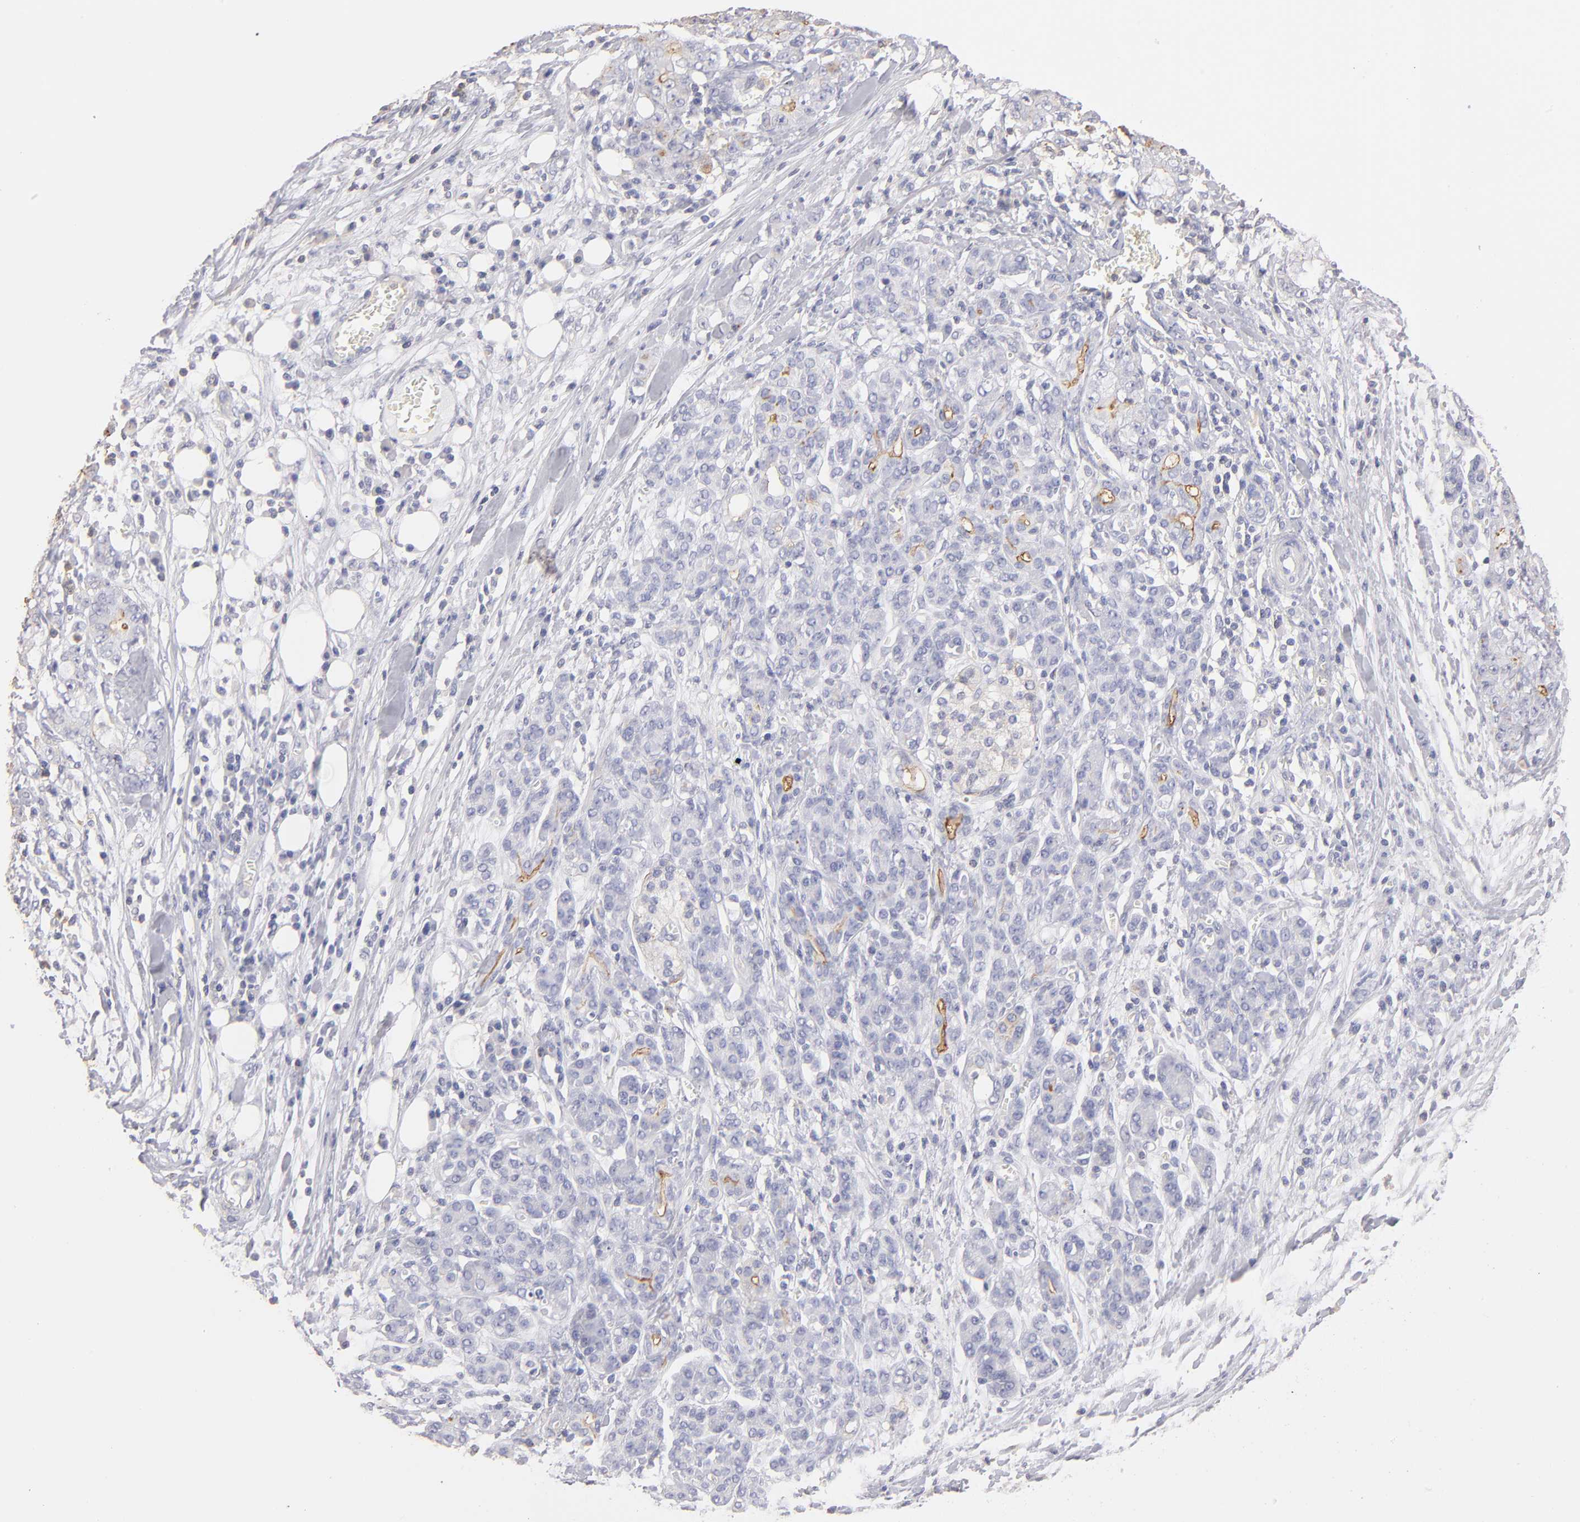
{"staining": {"intensity": "negative", "quantity": "none", "location": "none"}, "tissue": "pancreatic cancer", "cell_type": "Tumor cells", "image_type": "cancer", "snomed": [{"axis": "morphology", "description": "Adenocarcinoma, NOS"}, {"axis": "topography", "description": "Pancreas"}], "caption": "The image shows no staining of tumor cells in pancreatic adenocarcinoma.", "gene": "ABCB1", "patient": {"sex": "female", "age": 73}}